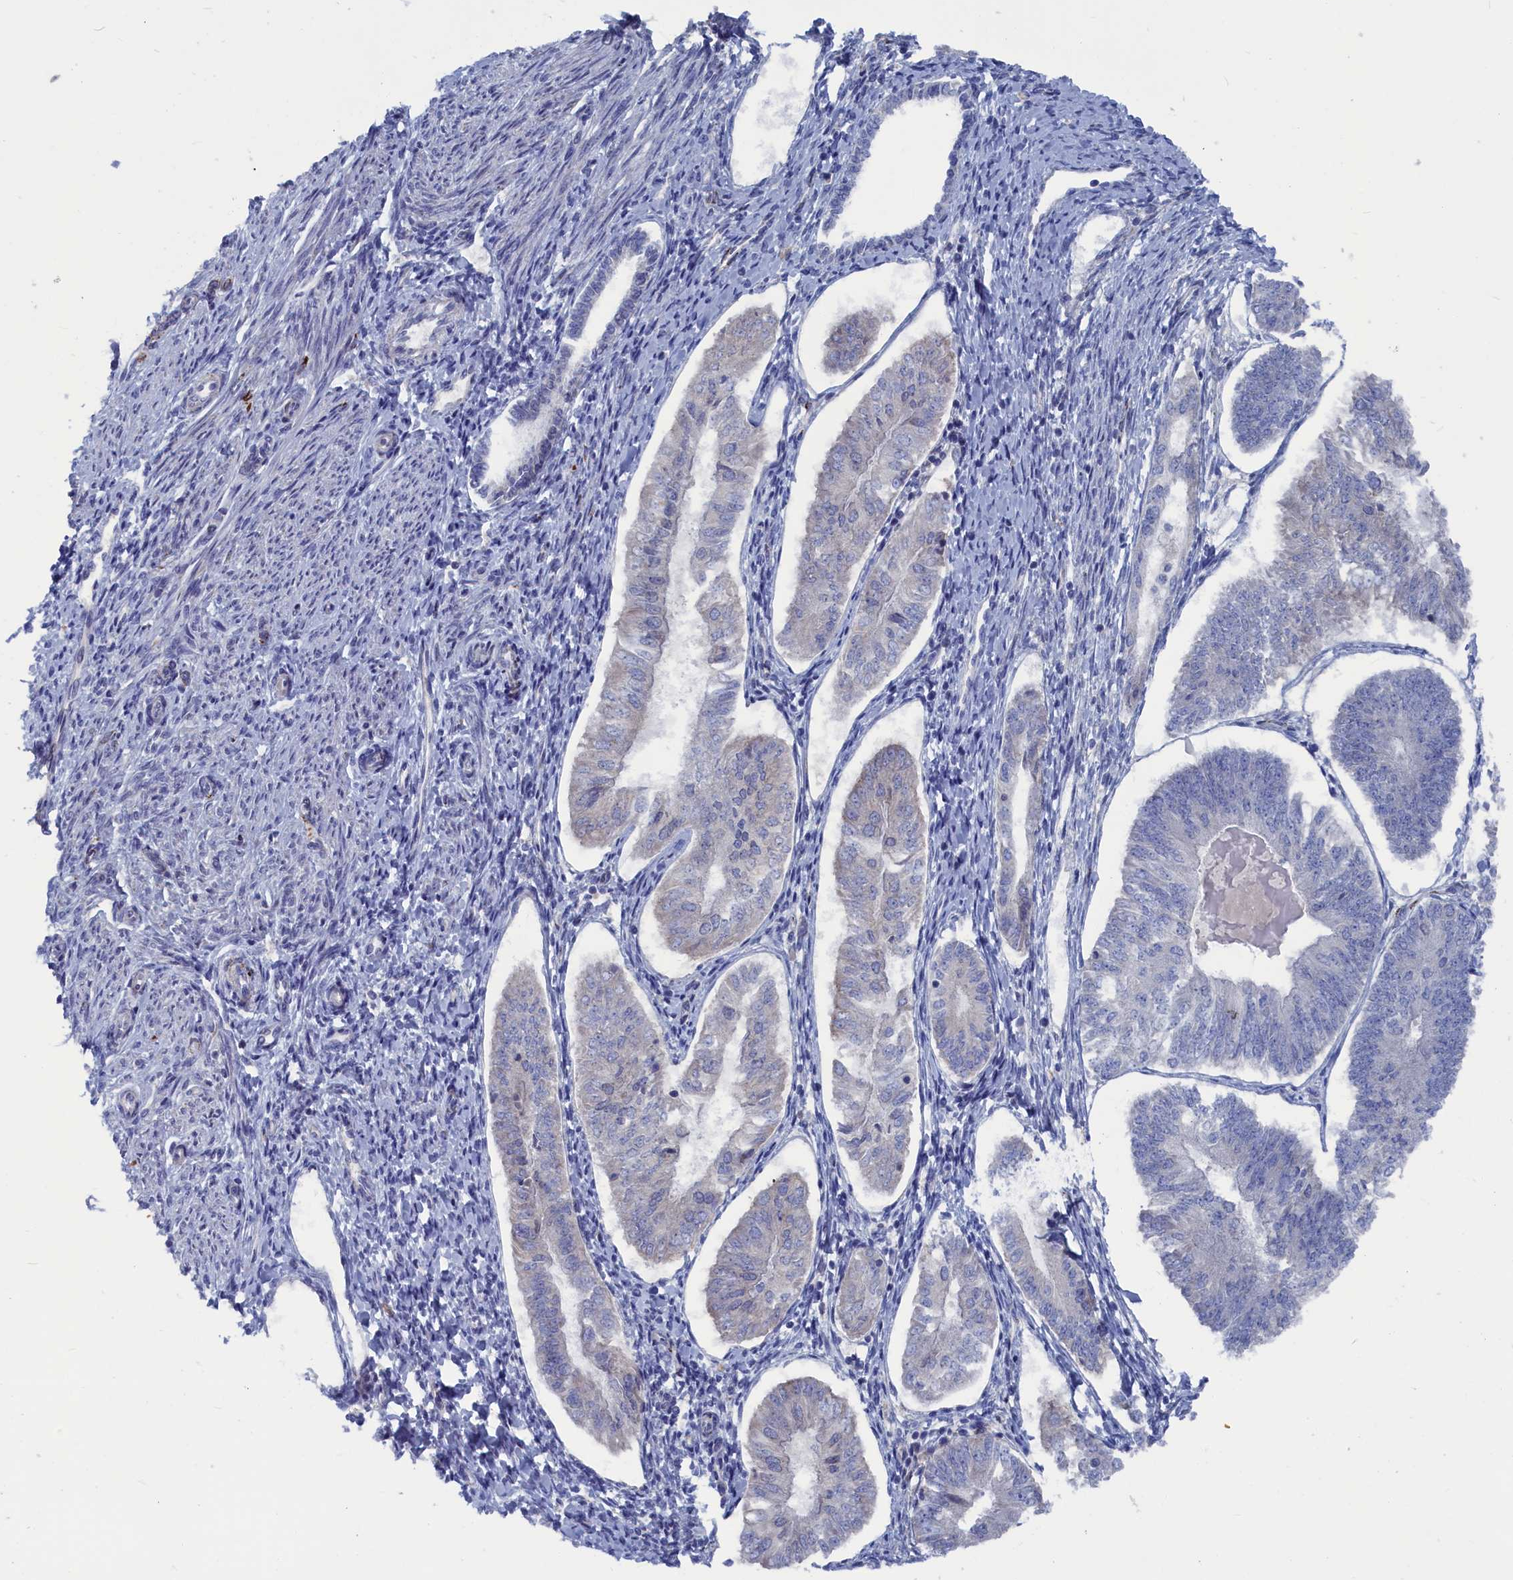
{"staining": {"intensity": "negative", "quantity": "none", "location": "none"}, "tissue": "endometrial cancer", "cell_type": "Tumor cells", "image_type": "cancer", "snomed": [{"axis": "morphology", "description": "Adenocarcinoma, NOS"}, {"axis": "topography", "description": "Endometrium"}], "caption": "This is an IHC image of human endometrial cancer. There is no positivity in tumor cells.", "gene": "CEND1", "patient": {"sex": "female", "age": 58}}